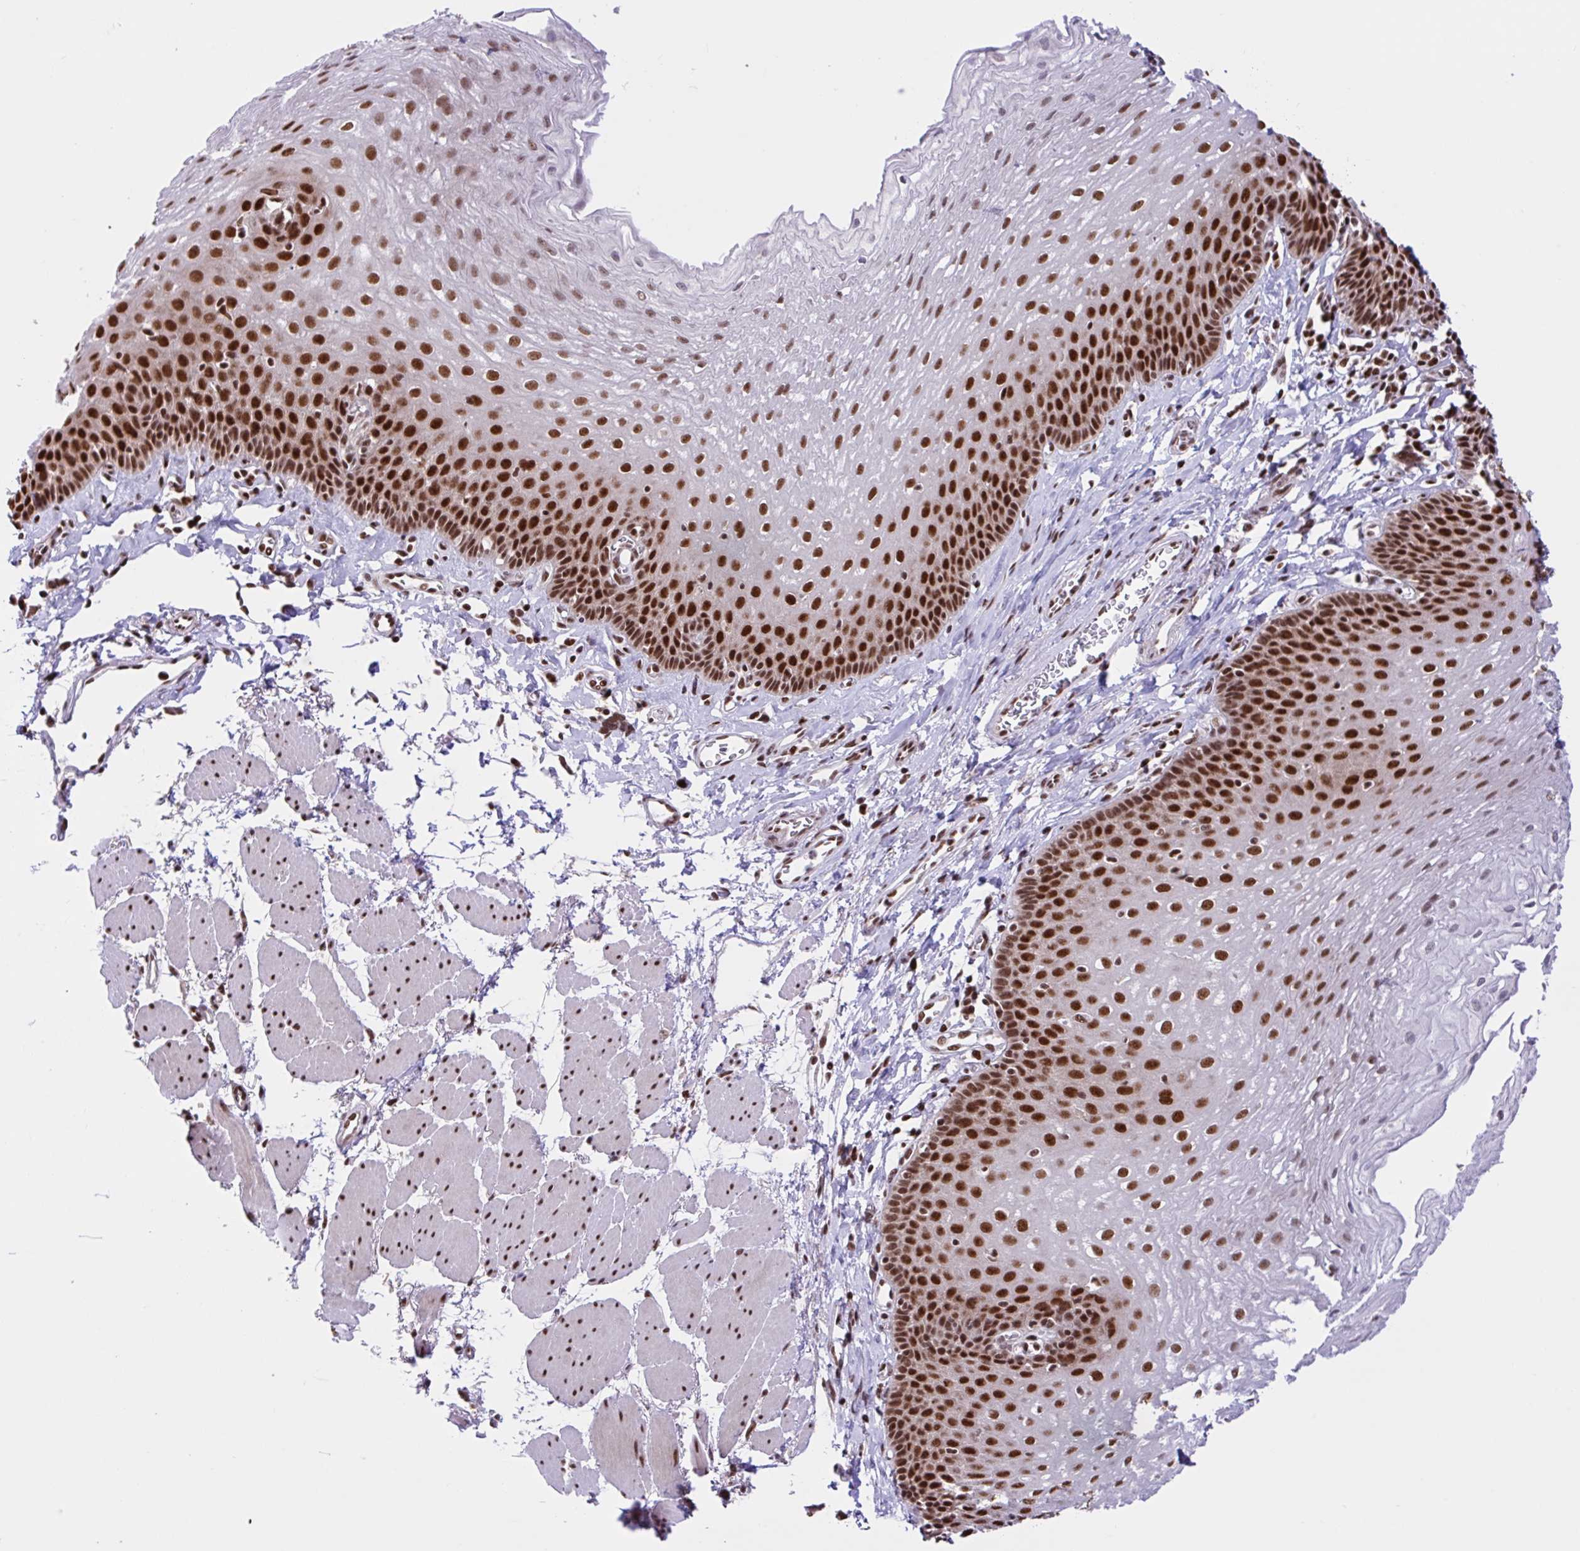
{"staining": {"intensity": "strong", "quantity": ">75%", "location": "nuclear"}, "tissue": "esophagus", "cell_type": "Squamous epithelial cells", "image_type": "normal", "snomed": [{"axis": "morphology", "description": "Normal tissue, NOS"}, {"axis": "topography", "description": "Esophagus"}], "caption": "IHC histopathology image of benign esophagus stained for a protein (brown), which shows high levels of strong nuclear expression in approximately >75% of squamous epithelial cells.", "gene": "CCDC12", "patient": {"sex": "female", "age": 81}}